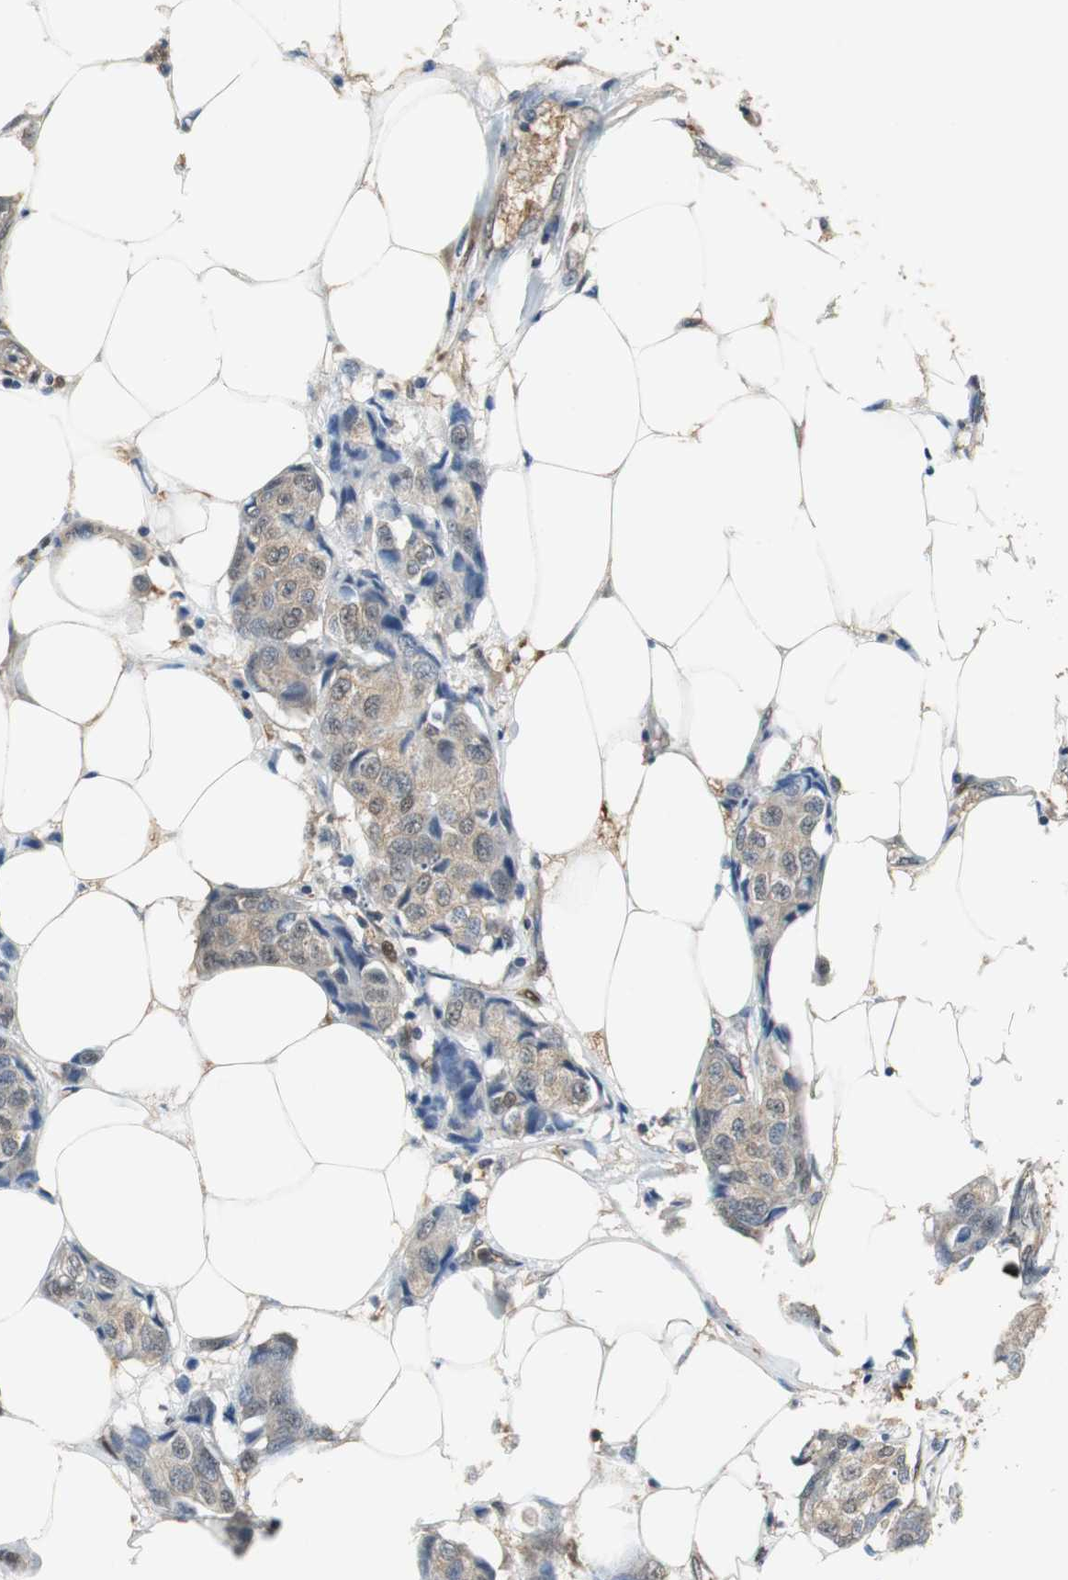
{"staining": {"intensity": "moderate", "quantity": ">75%", "location": "cytoplasmic/membranous"}, "tissue": "breast cancer", "cell_type": "Tumor cells", "image_type": "cancer", "snomed": [{"axis": "morphology", "description": "Duct carcinoma"}, {"axis": "topography", "description": "Breast"}], "caption": "A brown stain labels moderate cytoplasmic/membranous expression of a protein in breast cancer (intraductal carcinoma) tumor cells.", "gene": "UBQLN2", "patient": {"sex": "female", "age": 80}}